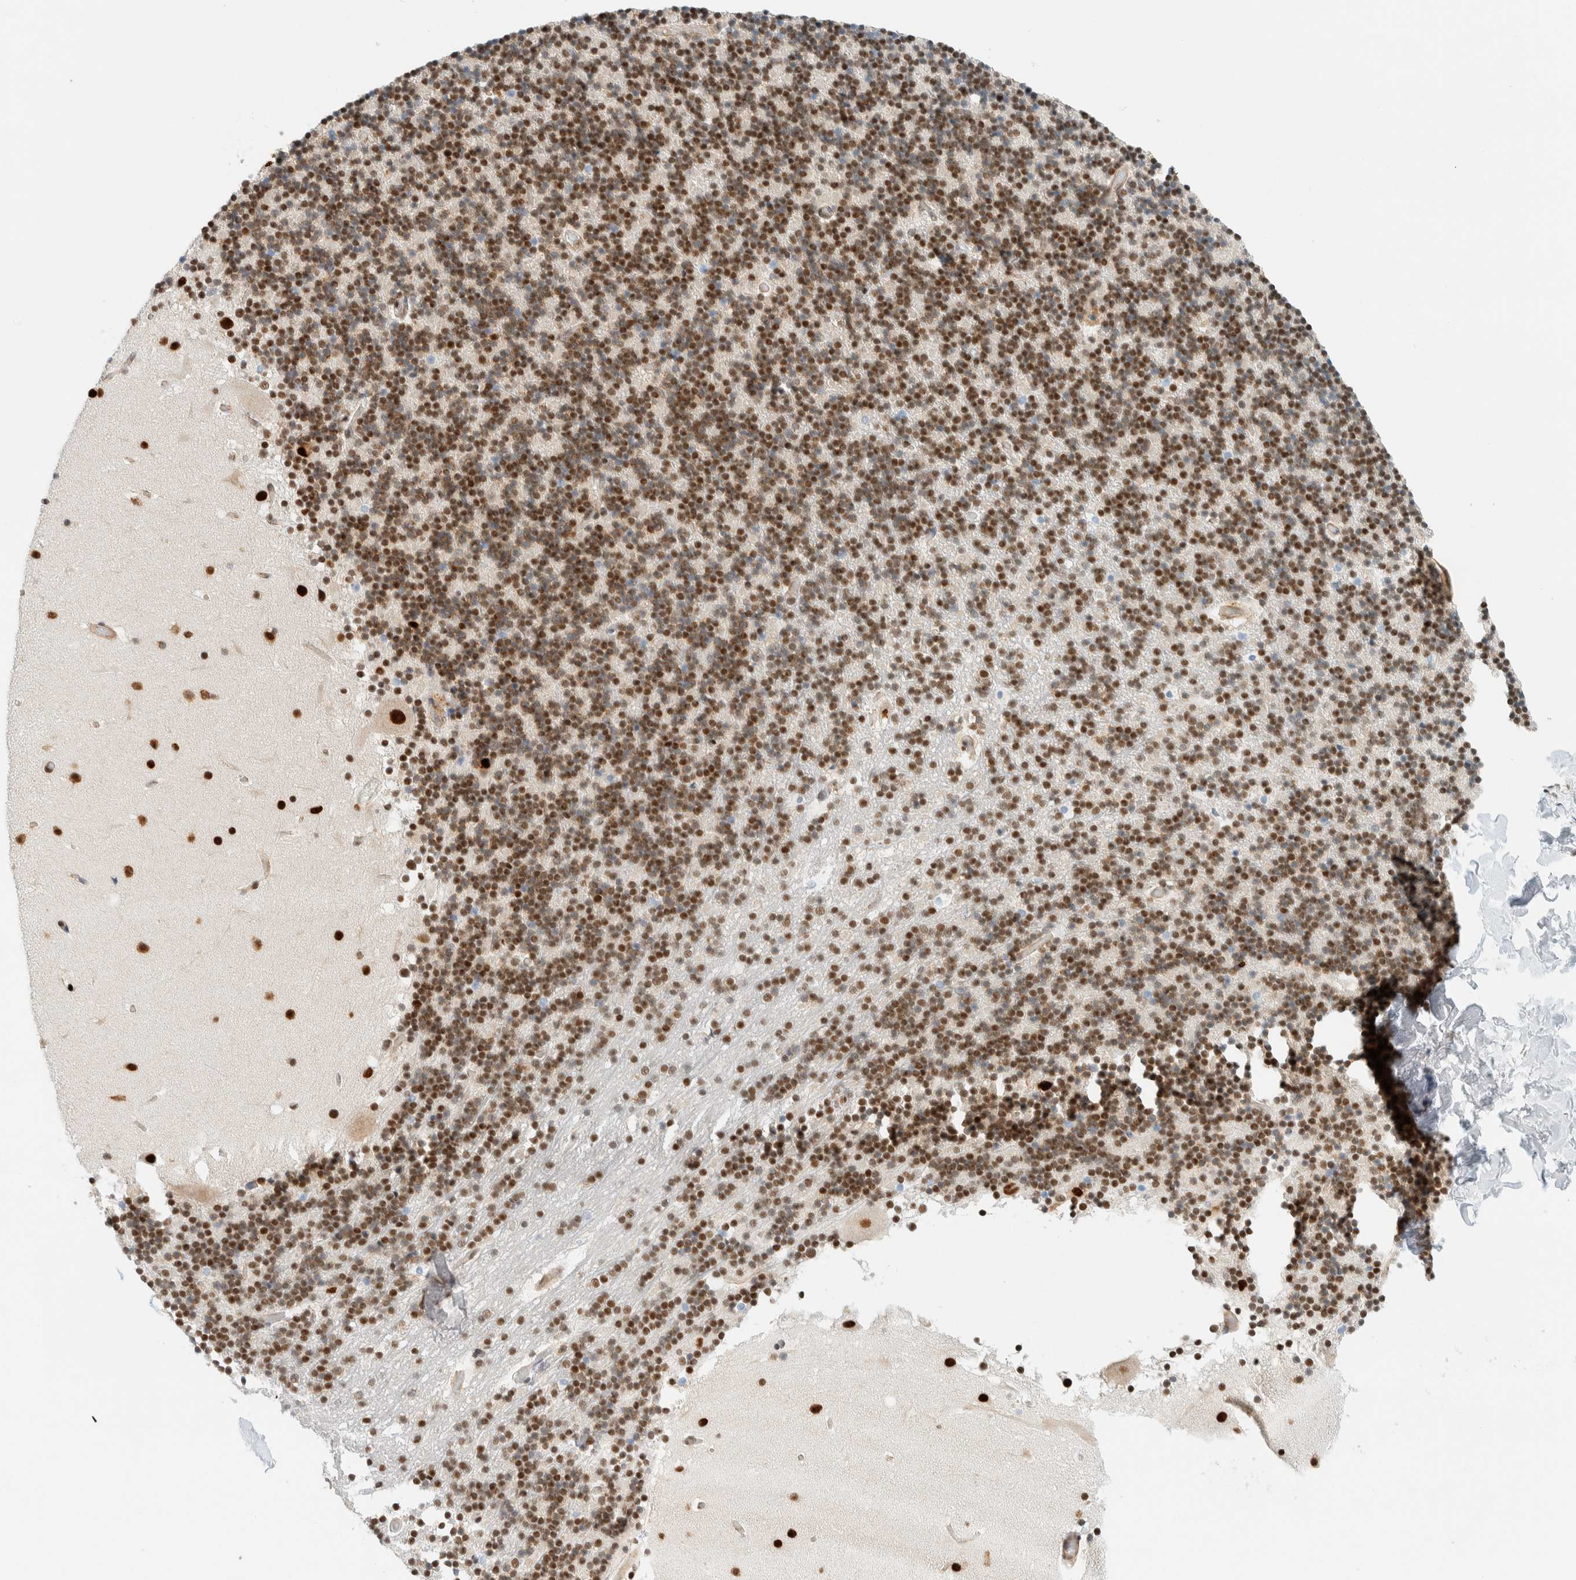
{"staining": {"intensity": "moderate", "quantity": ">75%", "location": "nuclear"}, "tissue": "cerebellum", "cell_type": "Cells in granular layer", "image_type": "normal", "snomed": [{"axis": "morphology", "description": "Normal tissue, NOS"}, {"axis": "topography", "description": "Cerebellum"}], "caption": "Protein staining displays moderate nuclear expression in about >75% of cells in granular layer in benign cerebellum.", "gene": "ZNF683", "patient": {"sex": "male", "age": 57}}